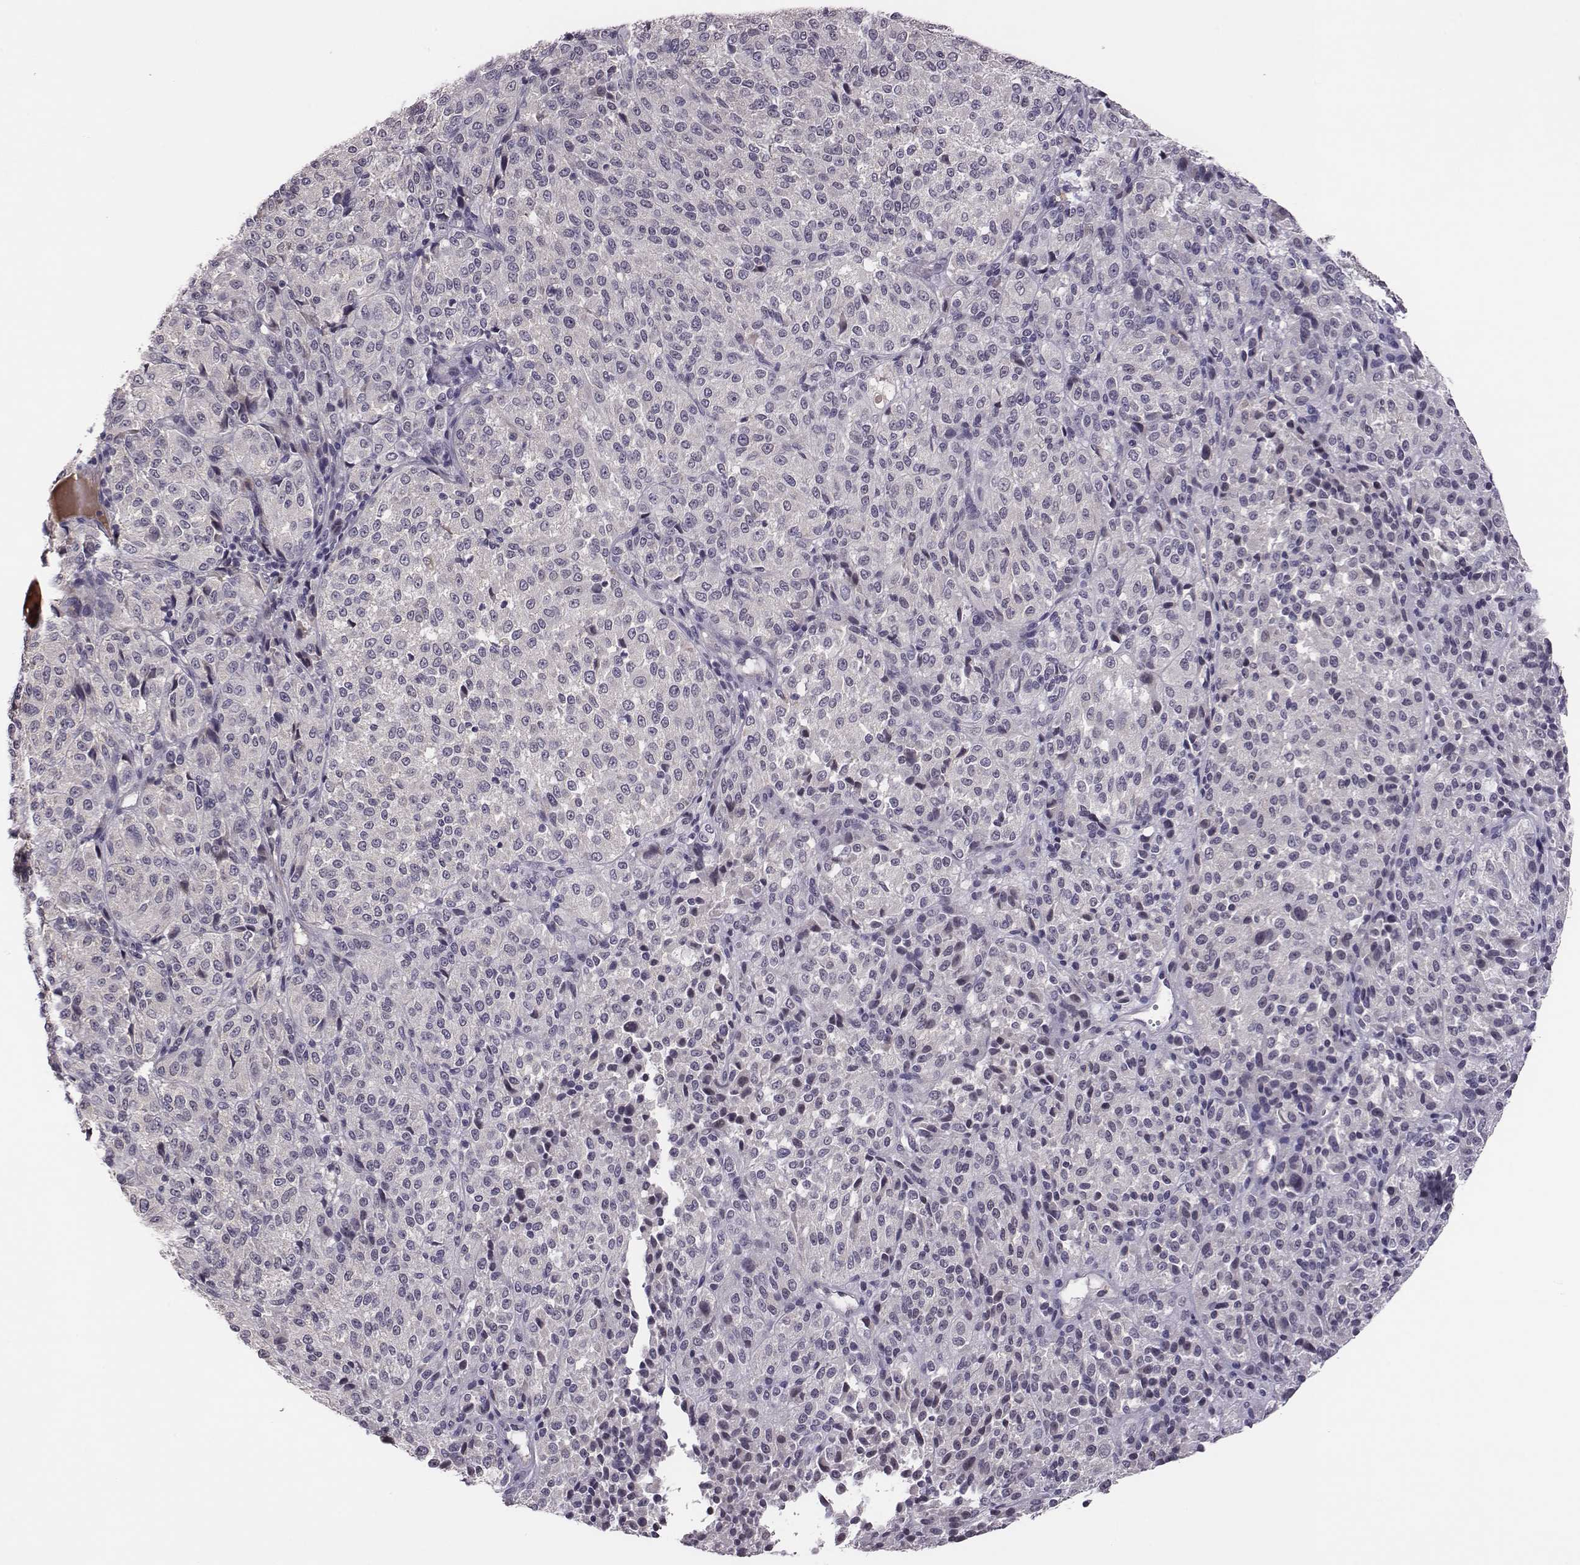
{"staining": {"intensity": "negative", "quantity": "none", "location": "none"}, "tissue": "melanoma", "cell_type": "Tumor cells", "image_type": "cancer", "snomed": [{"axis": "morphology", "description": "Malignant melanoma, Metastatic site"}, {"axis": "topography", "description": "Brain"}], "caption": "Immunohistochemical staining of human malignant melanoma (metastatic site) displays no significant positivity in tumor cells. (DAB immunohistochemistry (IHC) visualized using brightfield microscopy, high magnification).", "gene": "KMO", "patient": {"sex": "female", "age": 56}}